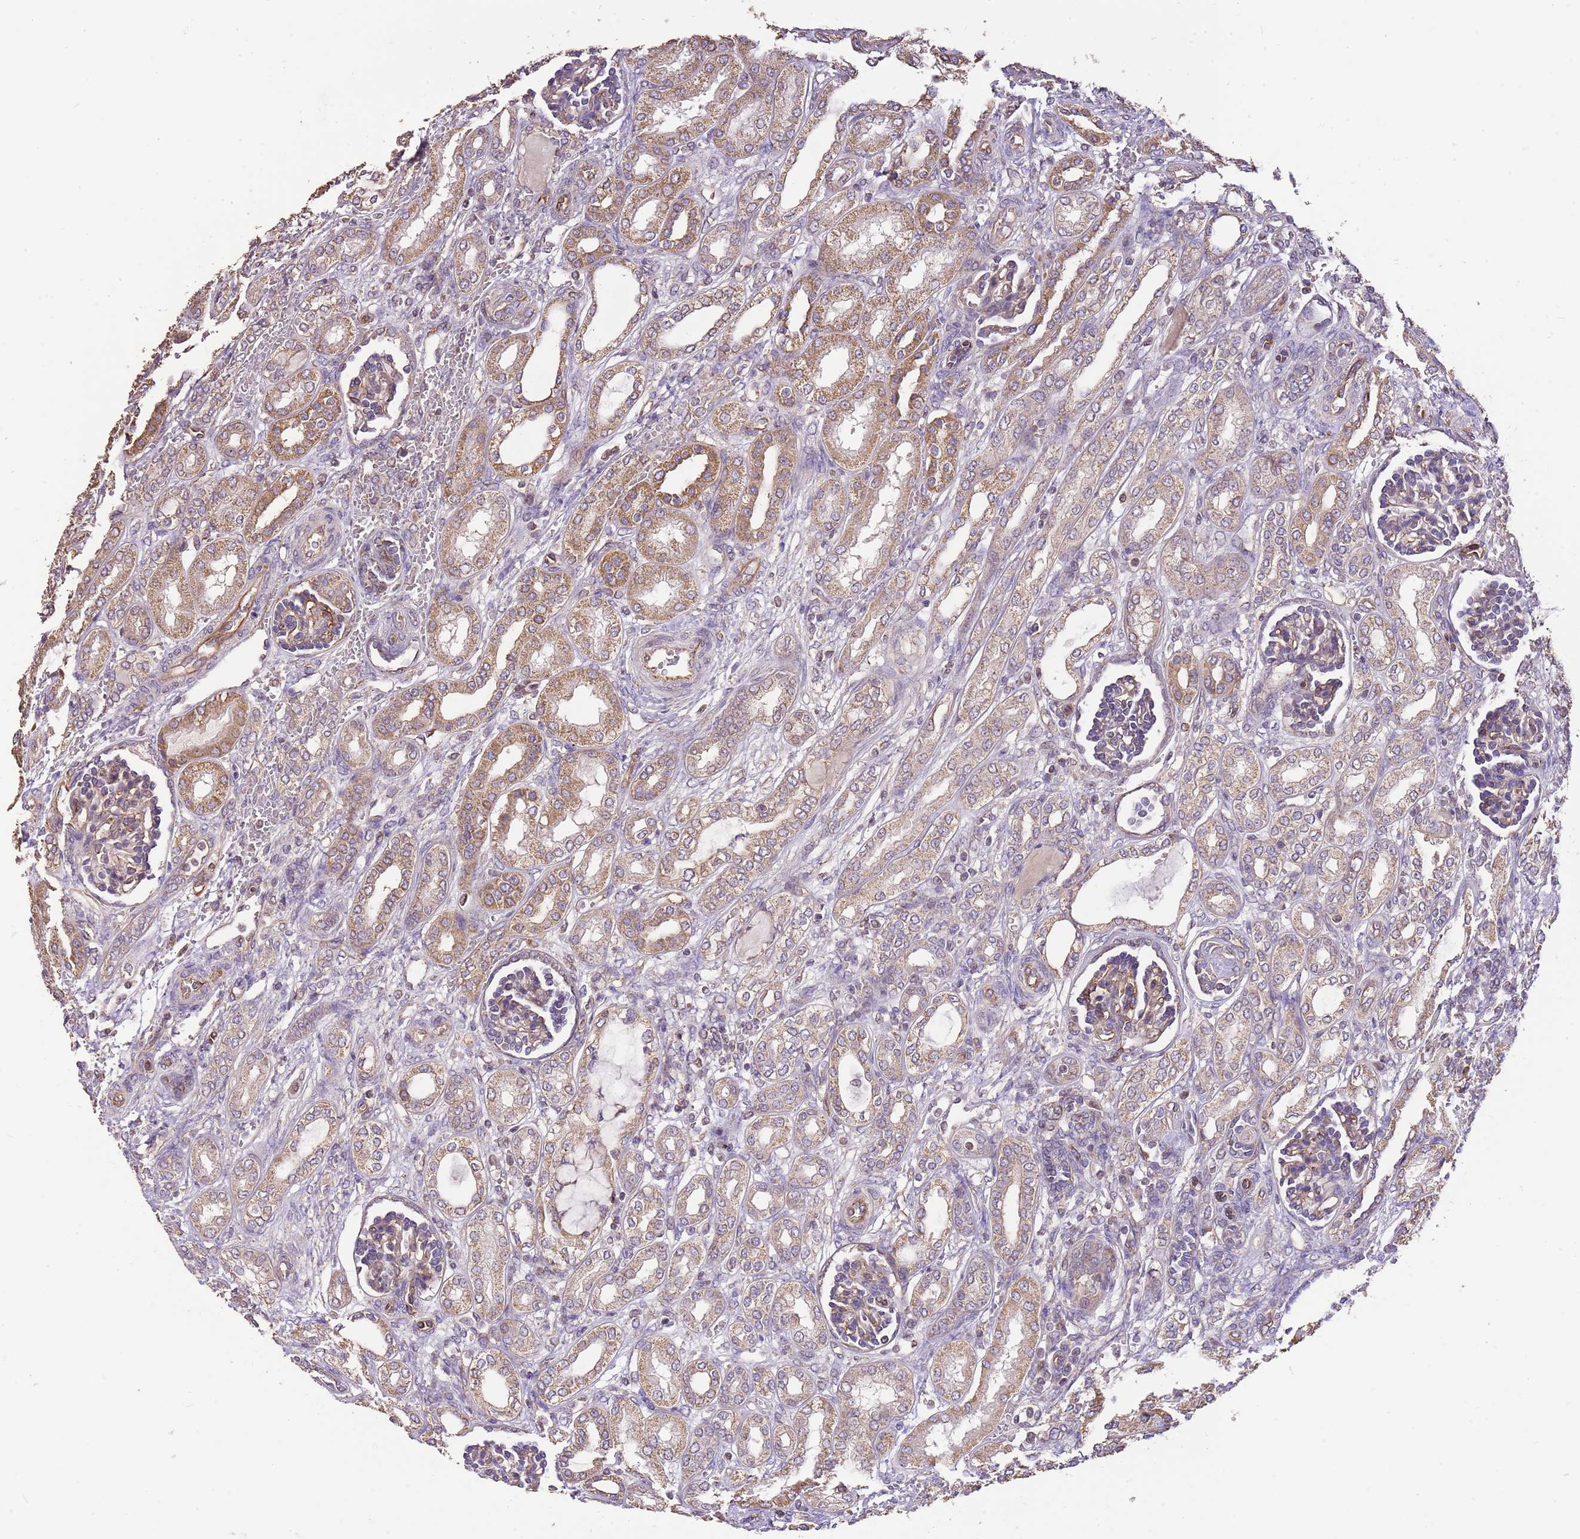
{"staining": {"intensity": "weak", "quantity": ">75%", "location": "cytoplasmic/membranous"}, "tissue": "kidney", "cell_type": "Cells in glomeruli", "image_type": "normal", "snomed": [{"axis": "morphology", "description": "Normal tissue, NOS"}, {"axis": "morphology", "description": "Neoplasm, malignant, NOS"}, {"axis": "topography", "description": "Kidney"}], "caption": "The image shows immunohistochemical staining of benign kidney. There is weak cytoplasmic/membranous expression is present in approximately >75% of cells in glomeruli.", "gene": "DOCK9", "patient": {"sex": "female", "age": 1}}